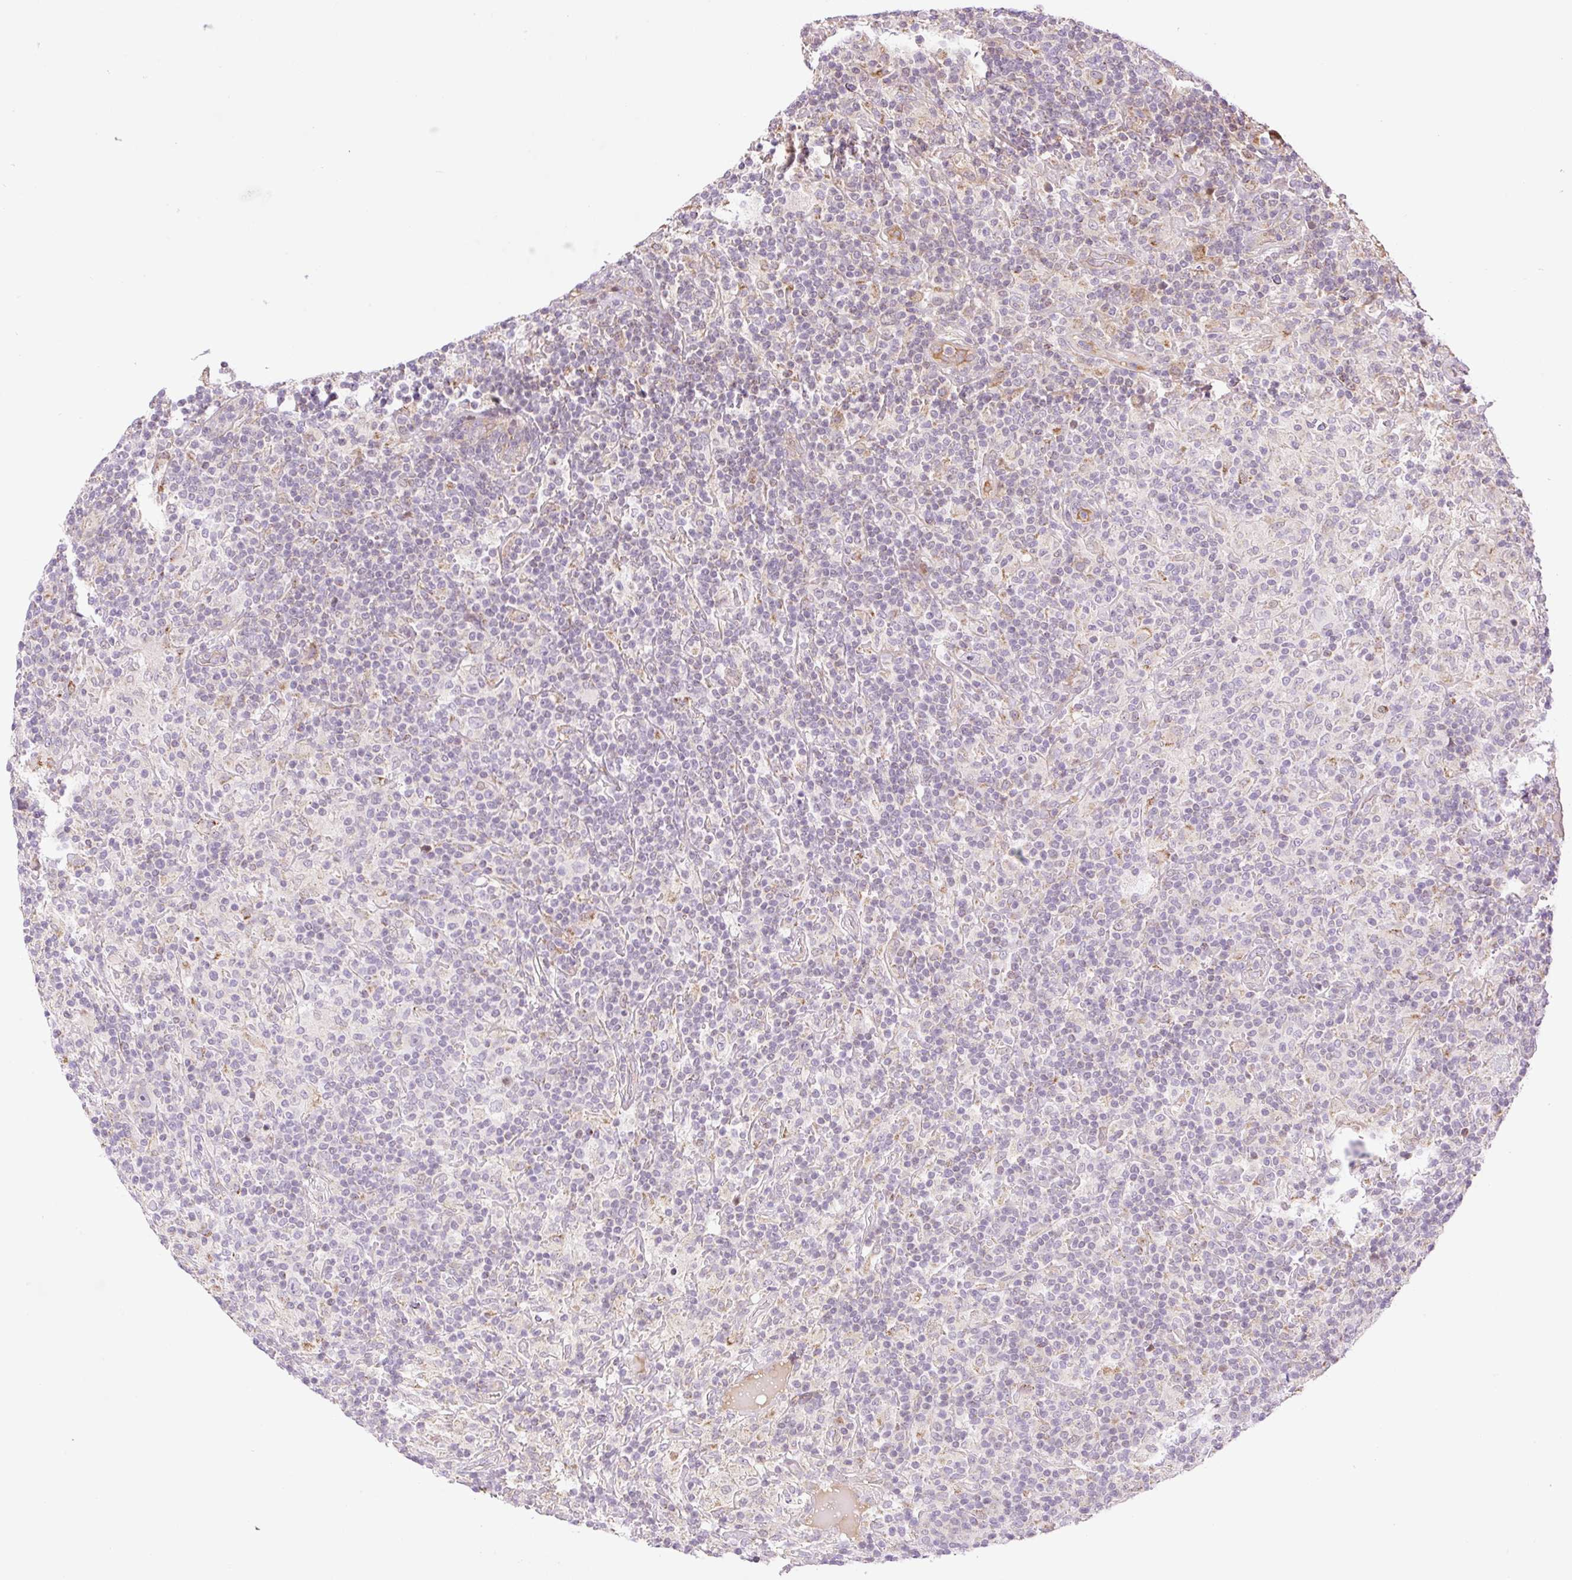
{"staining": {"intensity": "negative", "quantity": "none", "location": "none"}, "tissue": "lymphoma", "cell_type": "Tumor cells", "image_type": "cancer", "snomed": [{"axis": "morphology", "description": "Hodgkin's disease, NOS"}, {"axis": "topography", "description": "Lymph node"}], "caption": "Tumor cells are negative for protein expression in human Hodgkin's disease.", "gene": "ZNF394", "patient": {"sex": "male", "age": 70}}